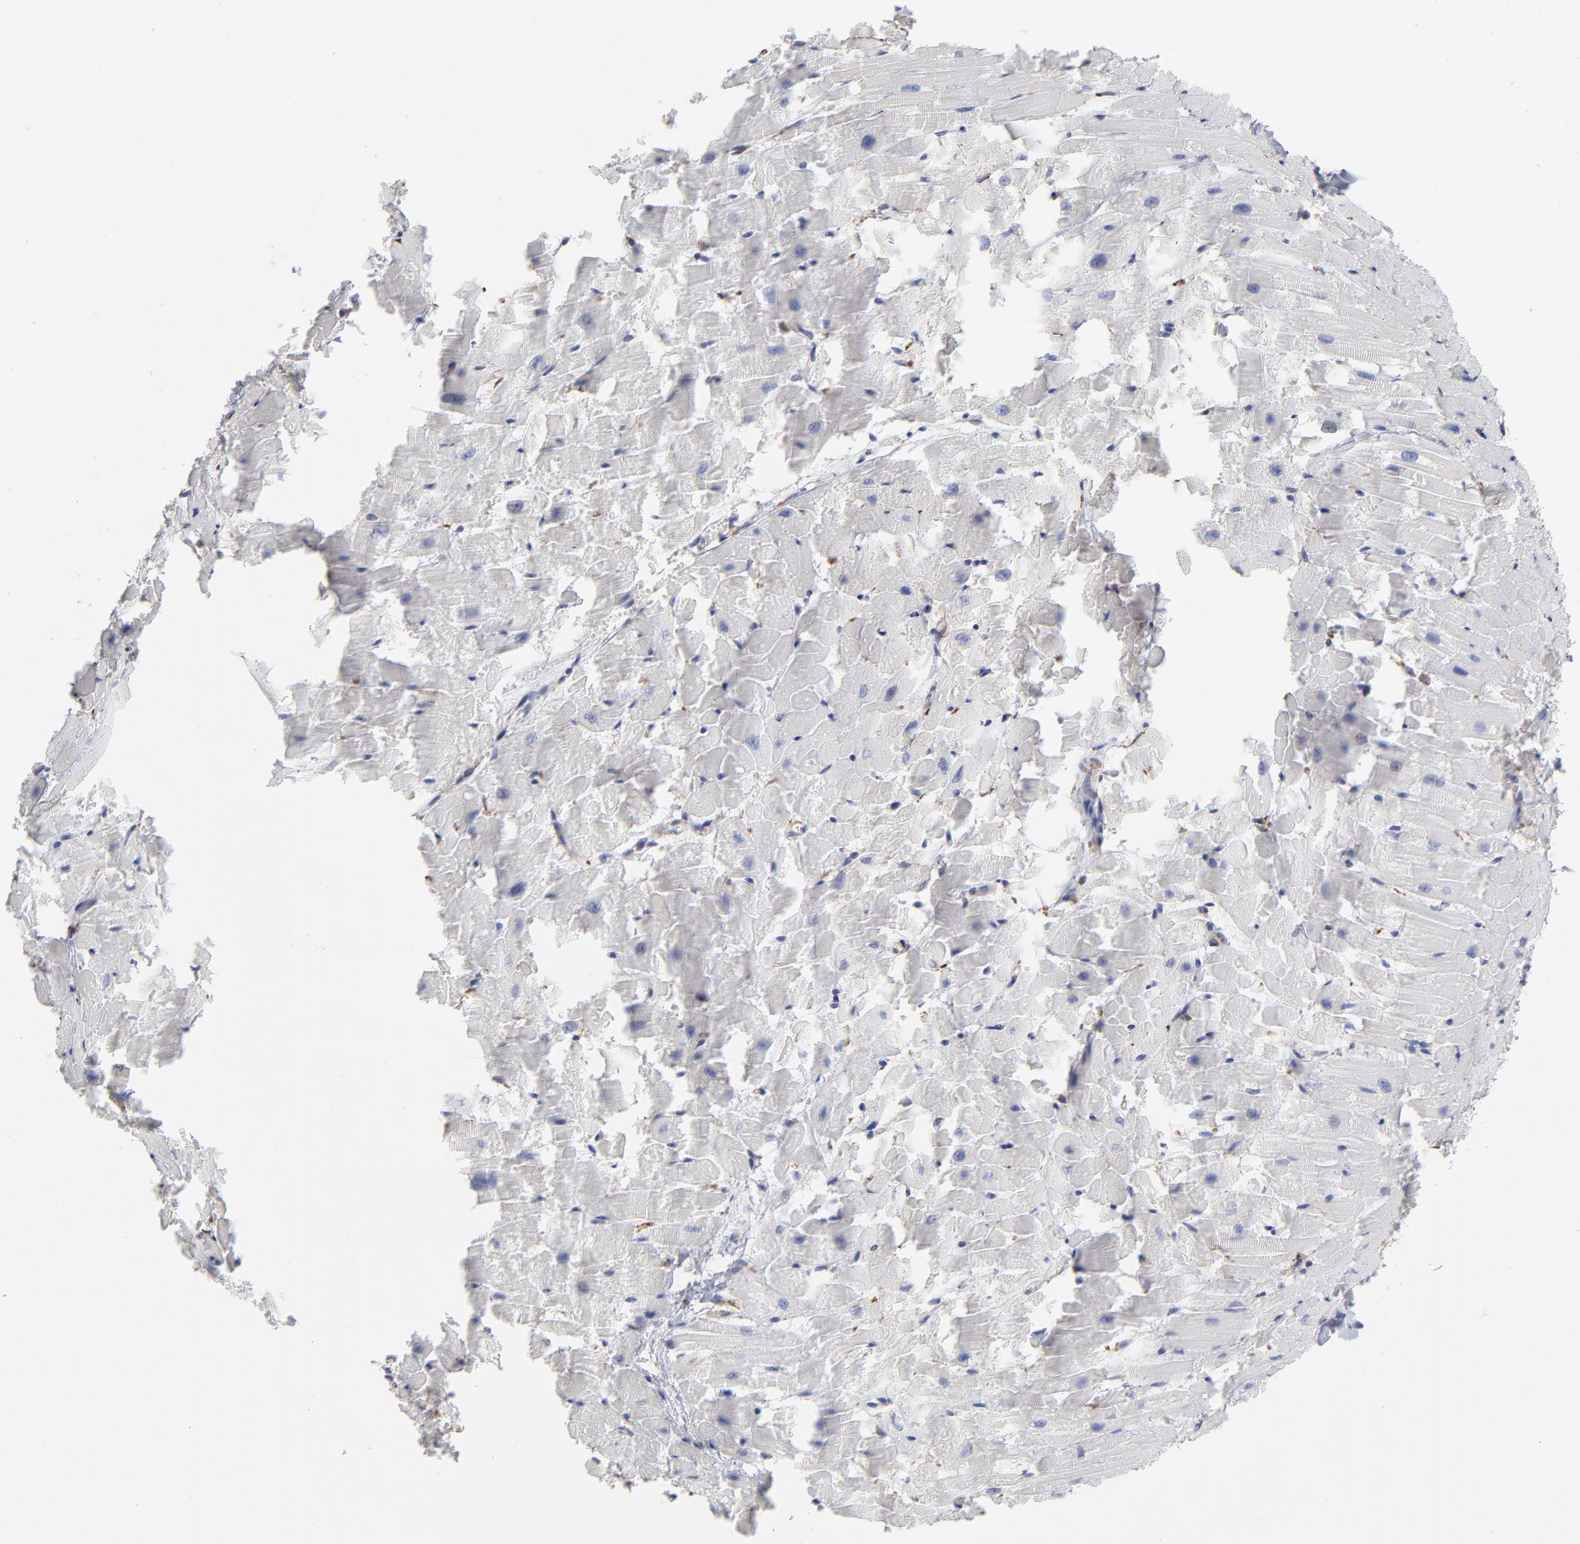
{"staining": {"intensity": "negative", "quantity": "none", "location": "none"}, "tissue": "heart muscle", "cell_type": "Cardiomyocytes", "image_type": "normal", "snomed": [{"axis": "morphology", "description": "Normal tissue, NOS"}, {"axis": "topography", "description": "Heart"}], "caption": "Protein analysis of benign heart muscle shows no significant staining in cardiomyocytes.", "gene": "RPL3", "patient": {"sex": "female", "age": 19}}